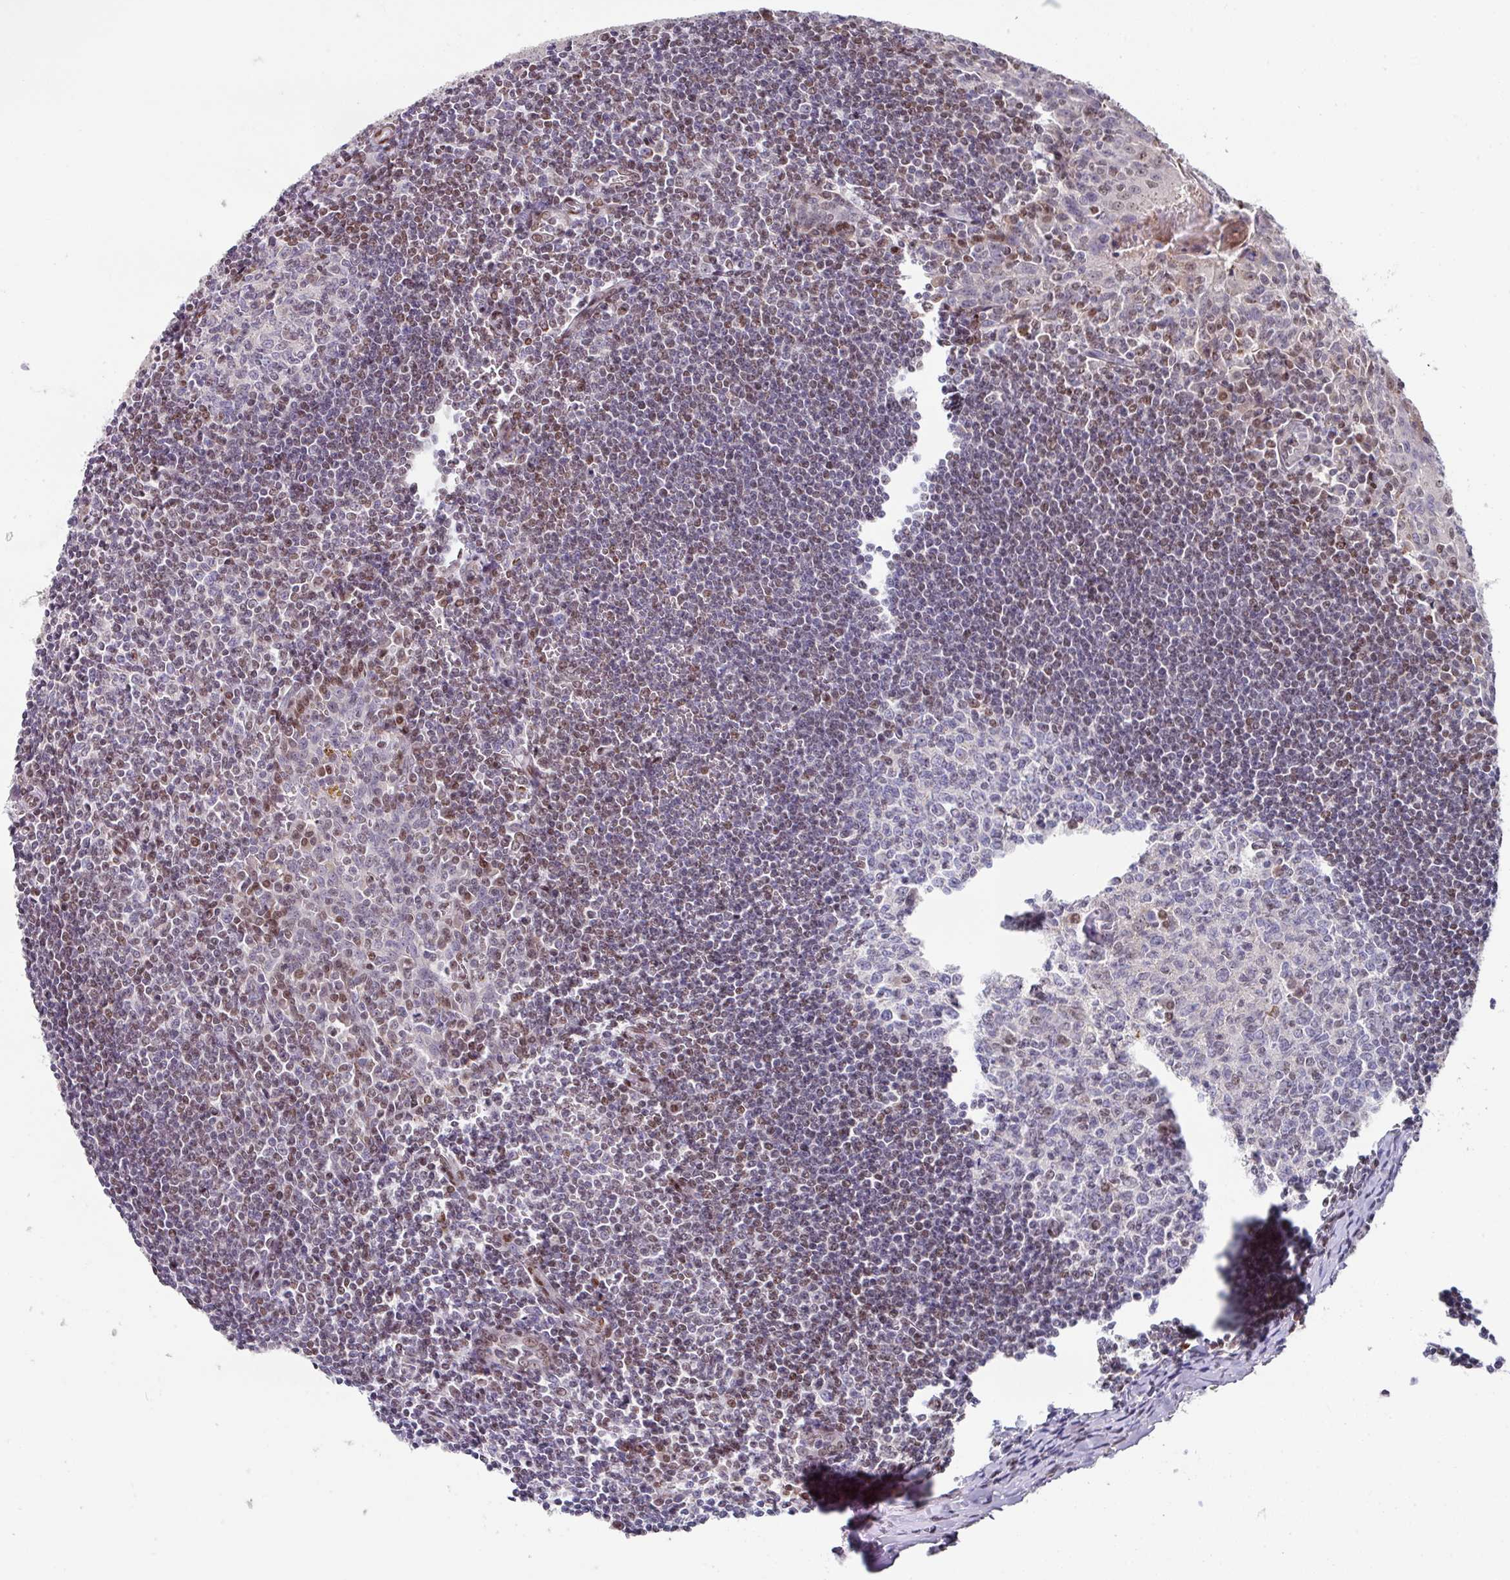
{"staining": {"intensity": "negative", "quantity": "none", "location": "none"}, "tissue": "tonsil", "cell_type": "Germinal center cells", "image_type": "normal", "snomed": [{"axis": "morphology", "description": "Normal tissue, NOS"}, {"axis": "topography", "description": "Tonsil"}], "caption": "An IHC photomicrograph of normal tonsil is shown. There is no staining in germinal center cells of tonsil. Brightfield microscopy of IHC stained with DAB (3,3'-diaminobenzidine) (brown) and hematoxylin (blue), captured at high magnification.", "gene": "CBX7", "patient": {"sex": "male", "age": 27}}